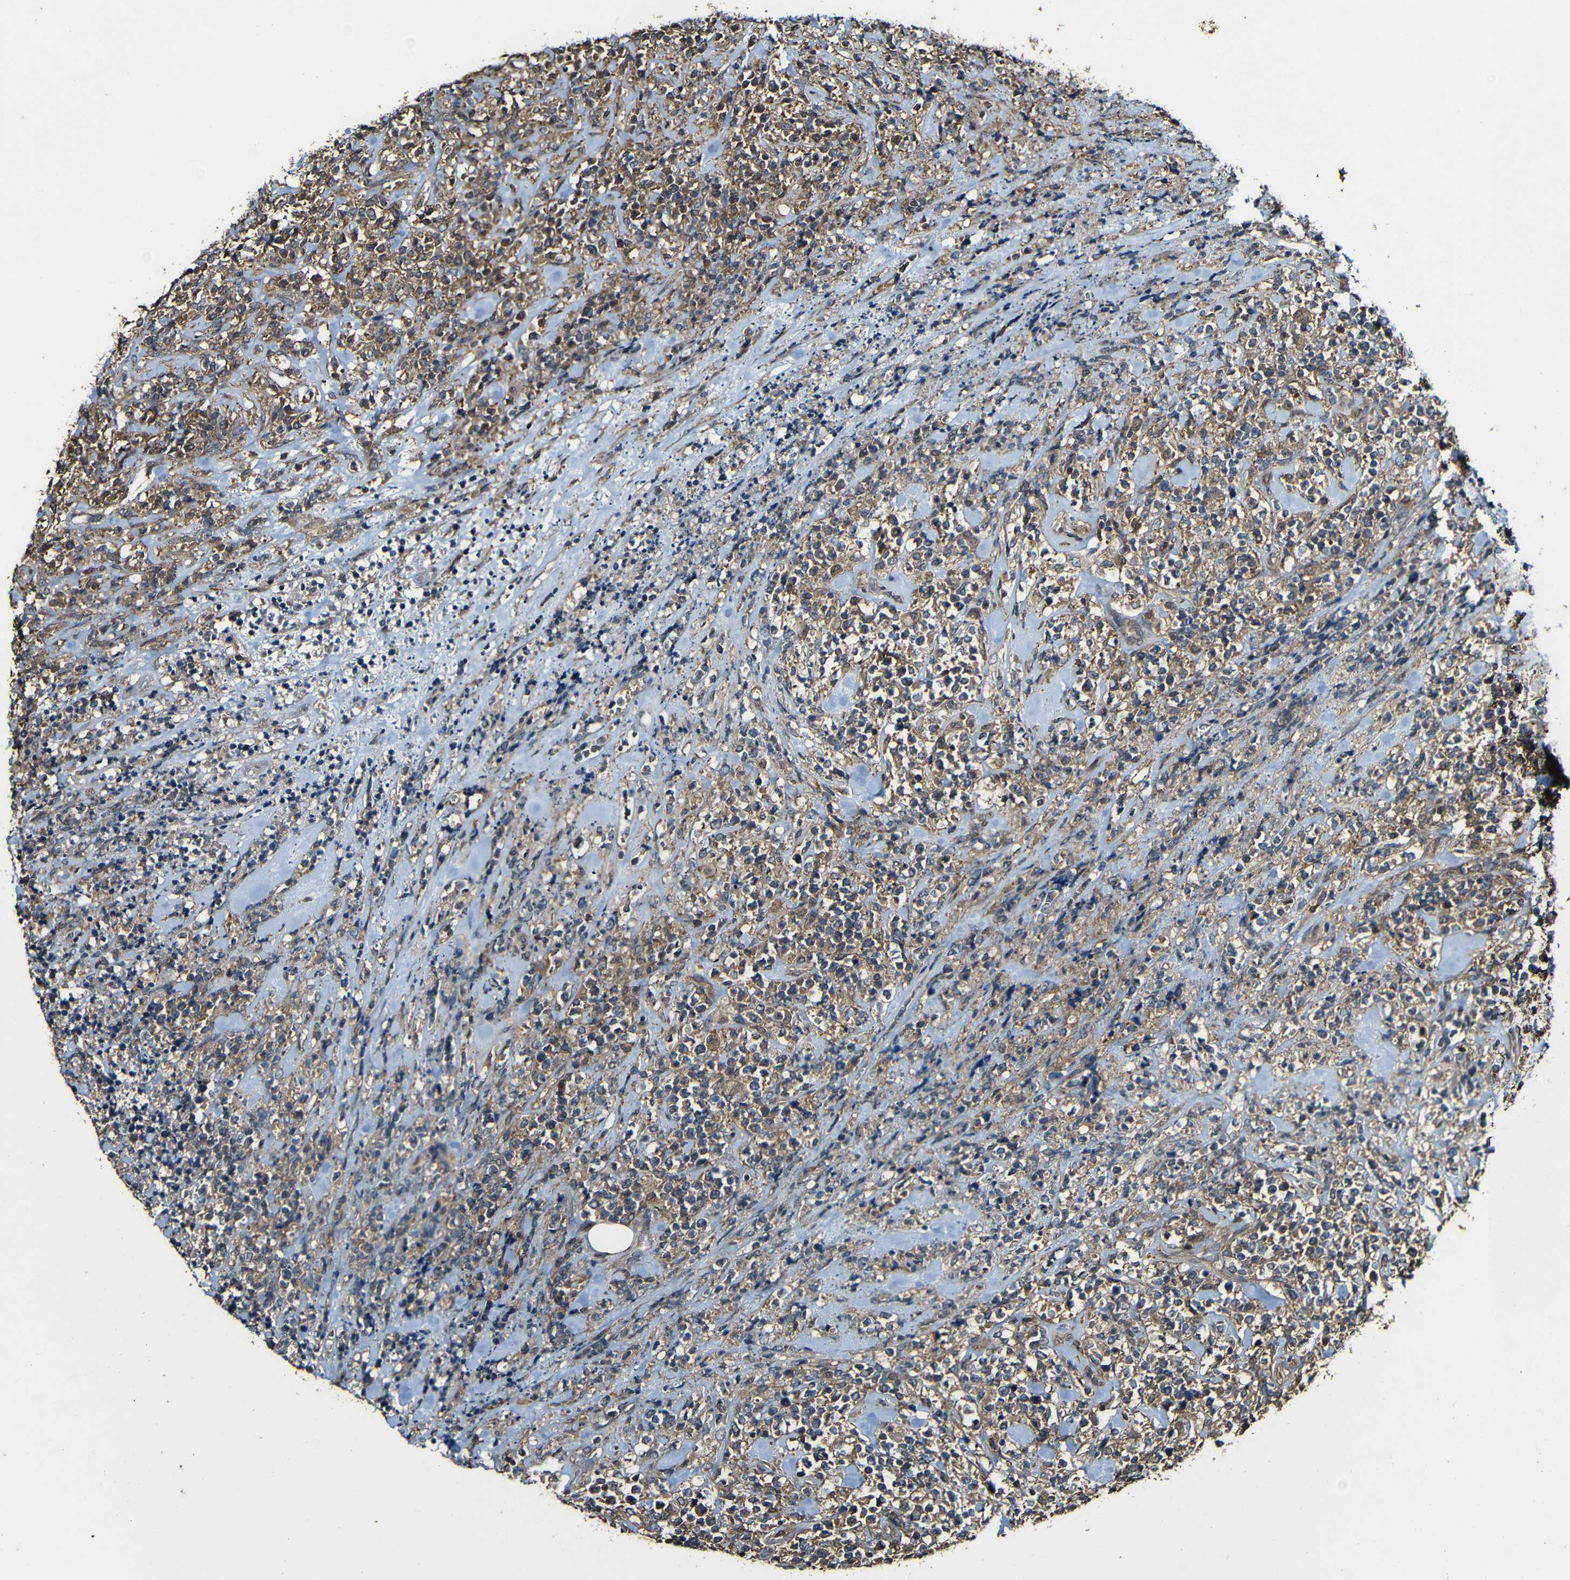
{"staining": {"intensity": "moderate", "quantity": ">75%", "location": "cytoplasmic/membranous"}, "tissue": "lymphoma", "cell_type": "Tumor cells", "image_type": "cancer", "snomed": [{"axis": "morphology", "description": "Malignant lymphoma, non-Hodgkin's type, High grade"}, {"axis": "topography", "description": "Soft tissue"}], "caption": "Tumor cells show medium levels of moderate cytoplasmic/membranous staining in about >75% of cells in lymphoma.", "gene": "CASP8", "patient": {"sex": "male", "age": 18}}